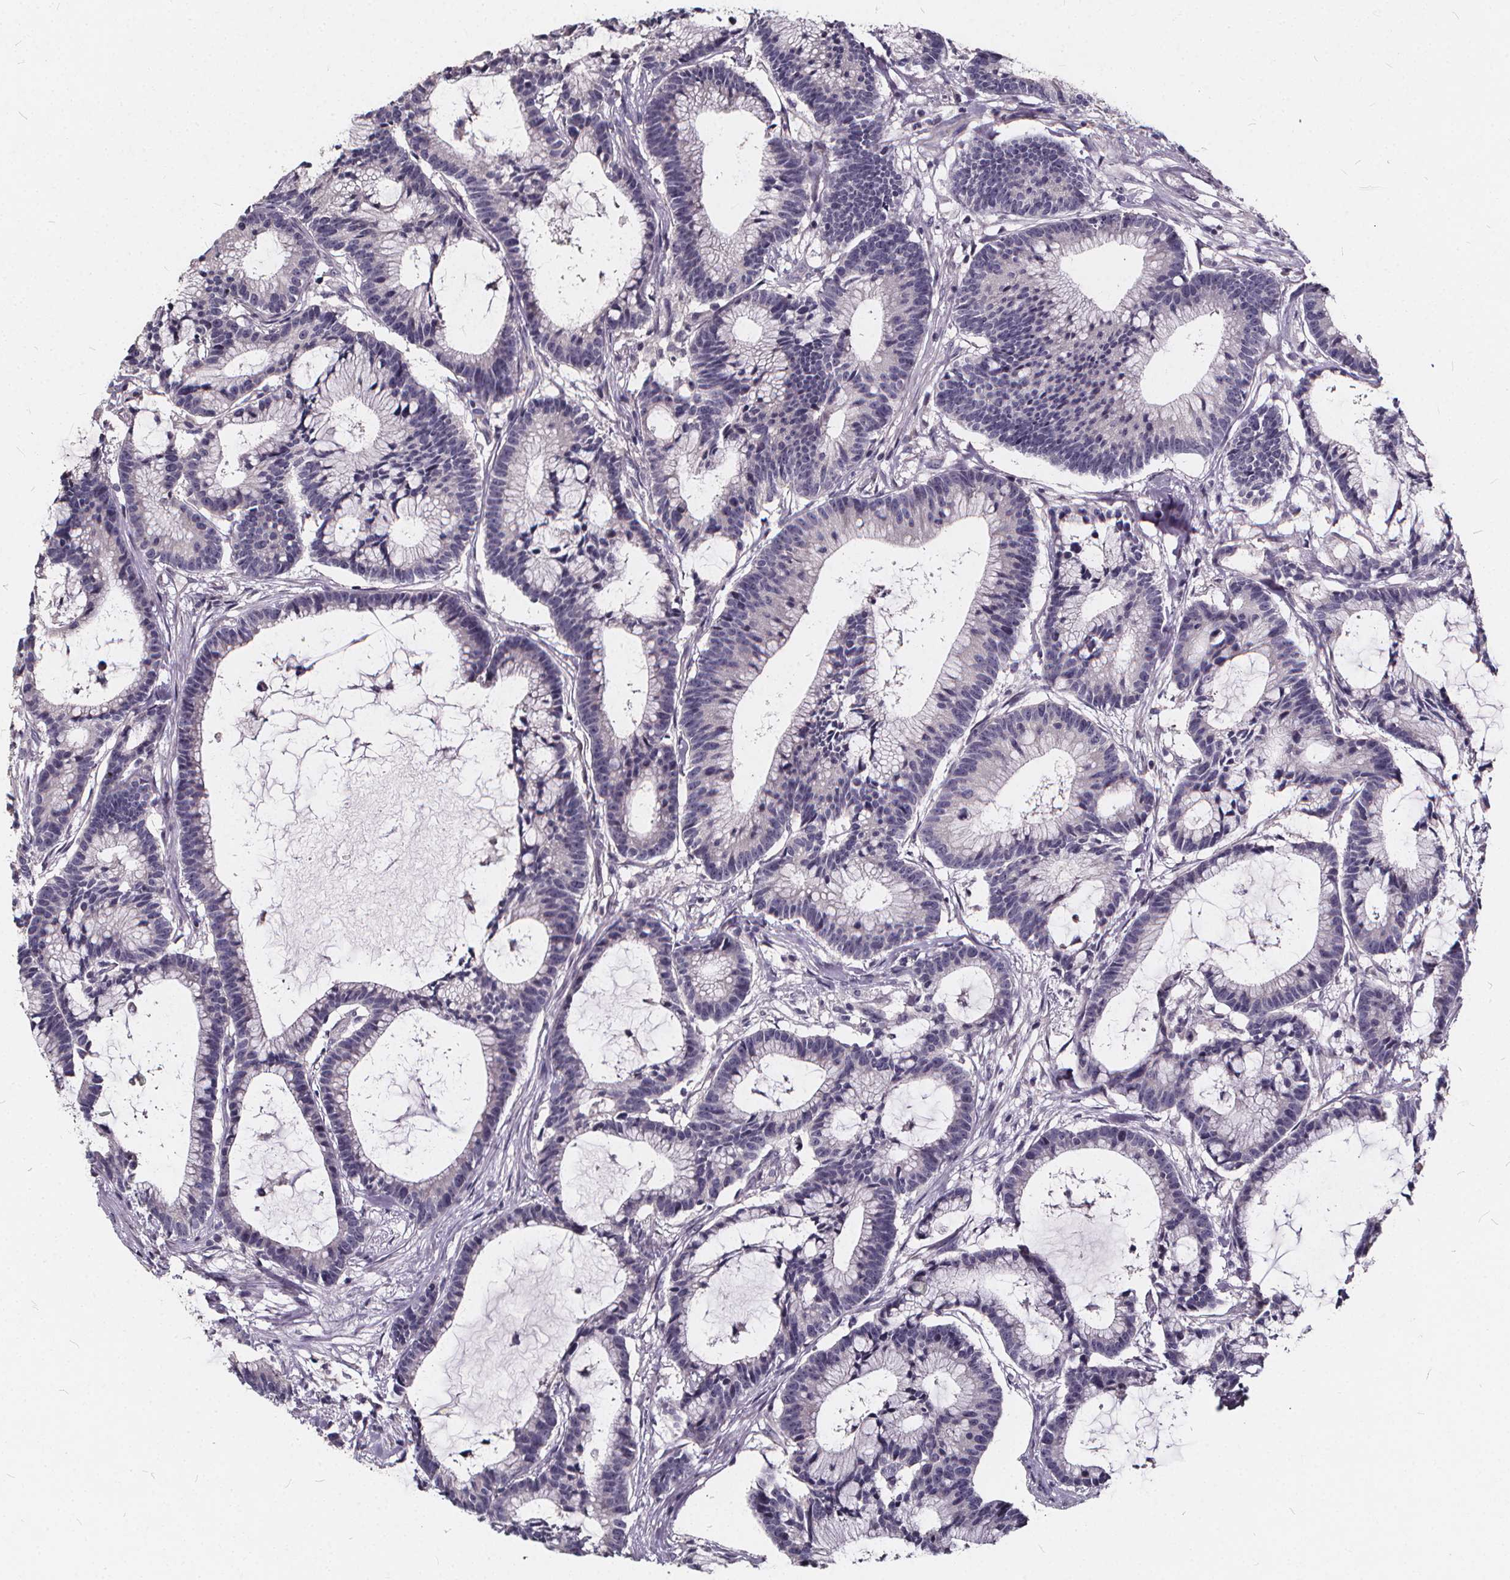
{"staining": {"intensity": "negative", "quantity": "none", "location": "none"}, "tissue": "colorectal cancer", "cell_type": "Tumor cells", "image_type": "cancer", "snomed": [{"axis": "morphology", "description": "Adenocarcinoma, NOS"}, {"axis": "topography", "description": "Colon"}], "caption": "The immunohistochemistry (IHC) micrograph has no significant staining in tumor cells of adenocarcinoma (colorectal) tissue.", "gene": "TSPAN14", "patient": {"sex": "female", "age": 78}}